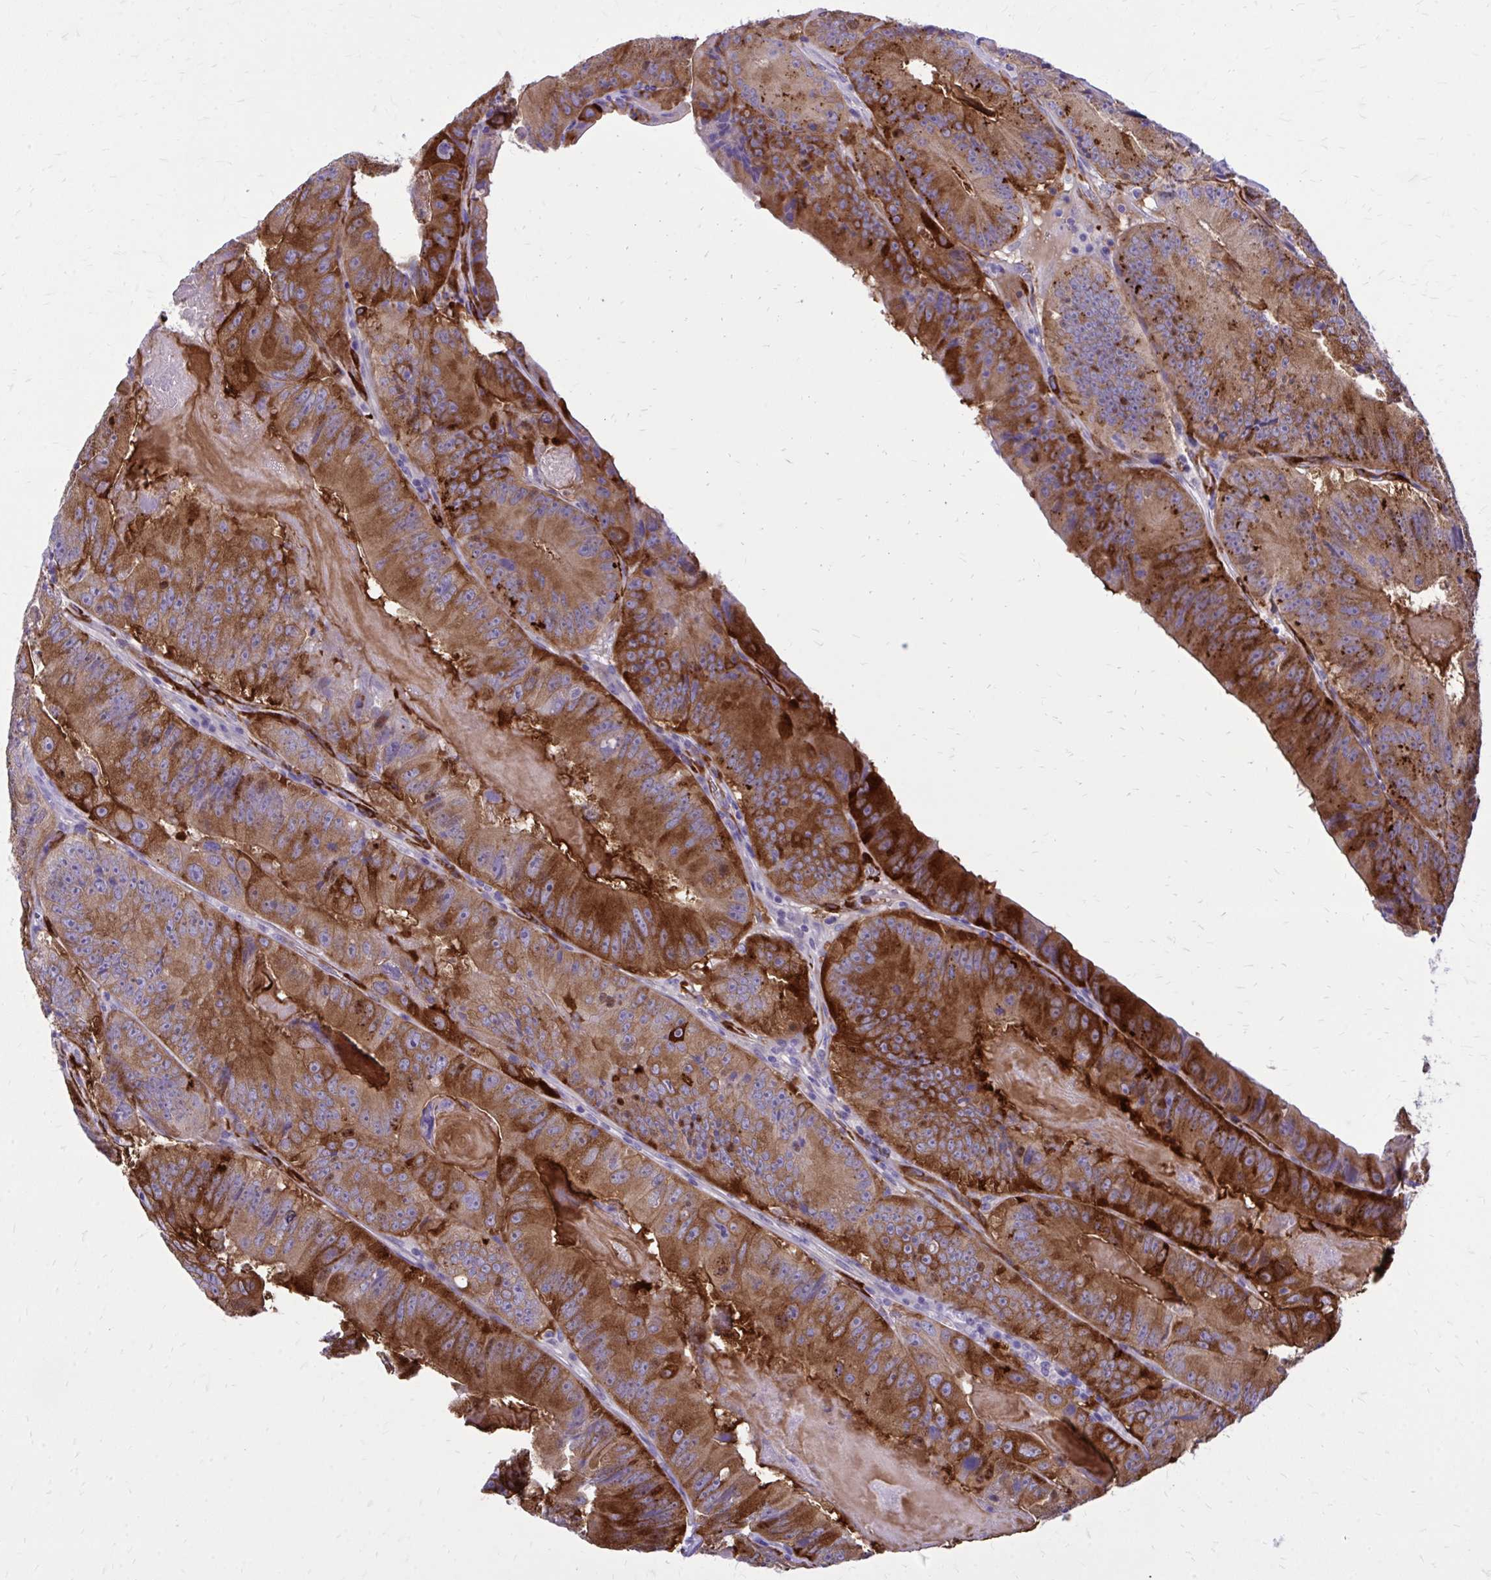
{"staining": {"intensity": "strong", "quantity": ">75%", "location": "cytoplasmic/membranous"}, "tissue": "colorectal cancer", "cell_type": "Tumor cells", "image_type": "cancer", "snomed": [{"axis": "morphology", "description": "Adenocarcinoma, NOS"}, {"axis": "topography", "description": "Colon"}], "caption": "Protein staining of colorectal adenocarcinoma tissue exhibits strong cytoplasmic/membranous staining in approximately >75% of tumor cells. Immunohistochemistry (ihc) stains the protein in brown and the nuclei are stained blue.", "gene": "EPB41L1", "patient": {"sex": "female", "age": 86}}